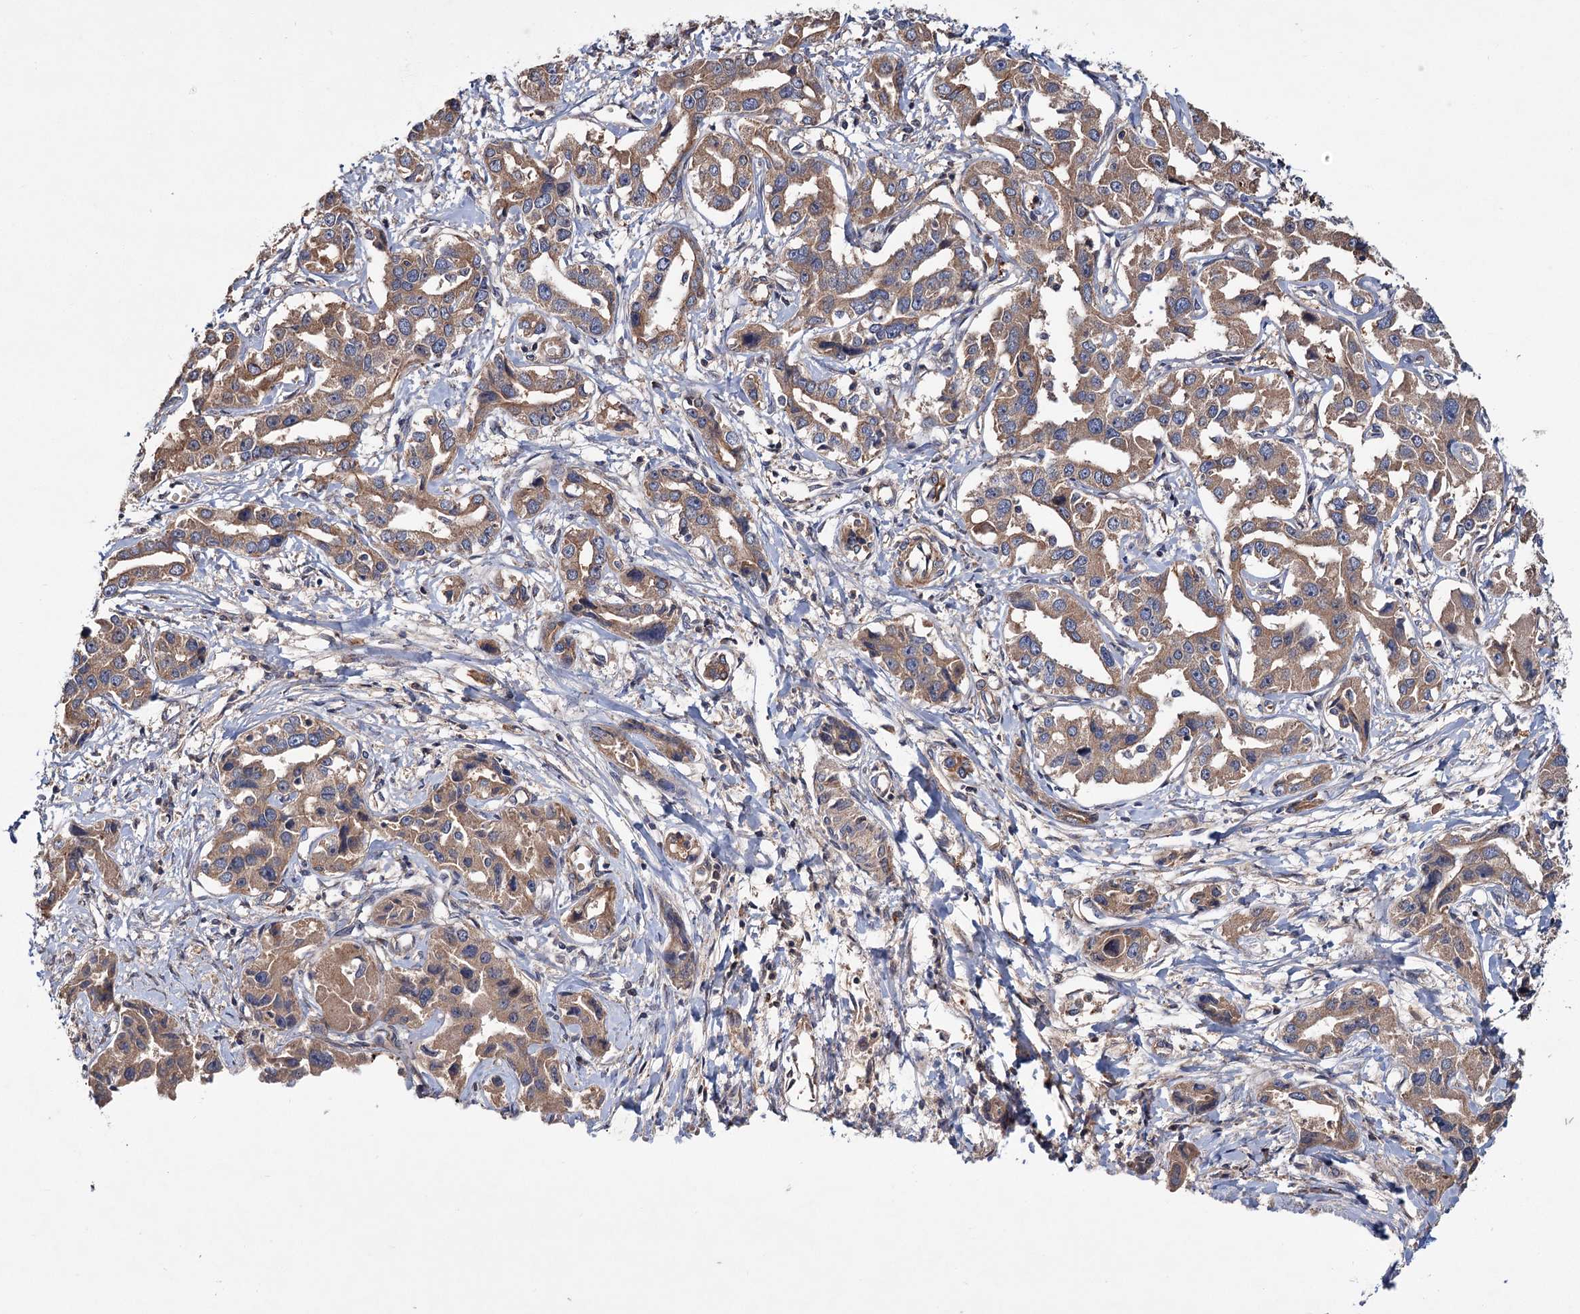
{"staining": {"intensity": "moderate", "quantity": ">75%", "location": "cytoplasmic/membranous"}, "tissue": "liver cancer", "cell_type": "Tumor cells", "image_type": "cancer", "snomed": [{"axis": "morphology", "description": "Cholangiocarcinoma"}, {"axis": "topography", "description": "Liver"}], "caption": "A photomicrograph of liver cancer (cholangiocarcinoma) stained for a protein exhibits moderate cytoplasmic/membranous brown staining in tumor cells.", "gene": "MTRR", "patient": {"sex": "male", "age": 59}}